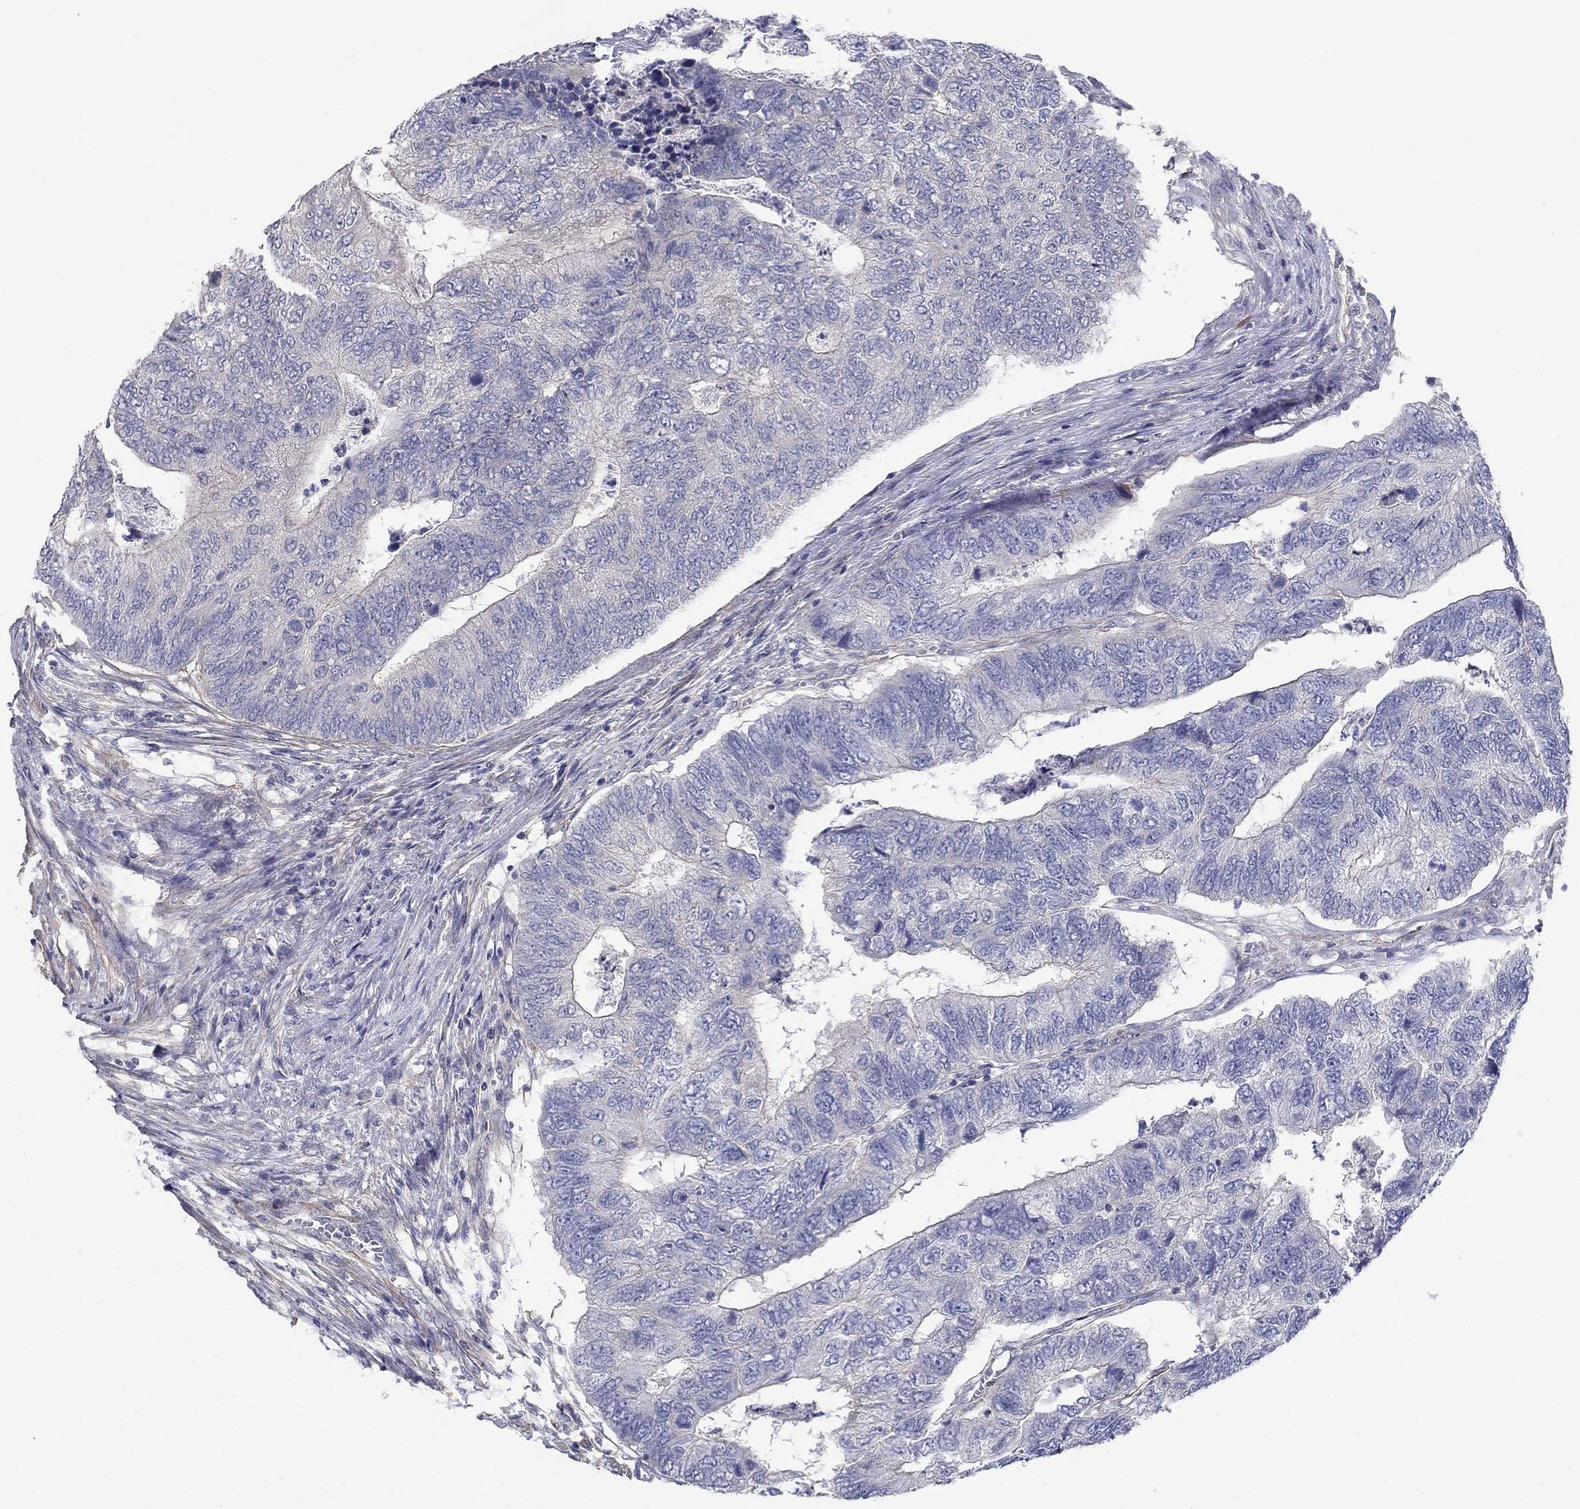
{"staining": {"intensity": "negative", "quantity": "none", "location": "none"}, "tissue": "colorectal cancer", "cell_type": "Tumor cells", "image_type": "cancer", "snomed": [{"axis": "morphology", "description": "Adenocarcinoma, NOS"}, {"axis": "topography", "description": "Colon"}], "caption": "A micrograph of colorectal adenocarcinoma stained for a protein reveals no brown staining in tumor cells.", "gene": "GRK7", "patient": {"sex": "female", "age": 67}}